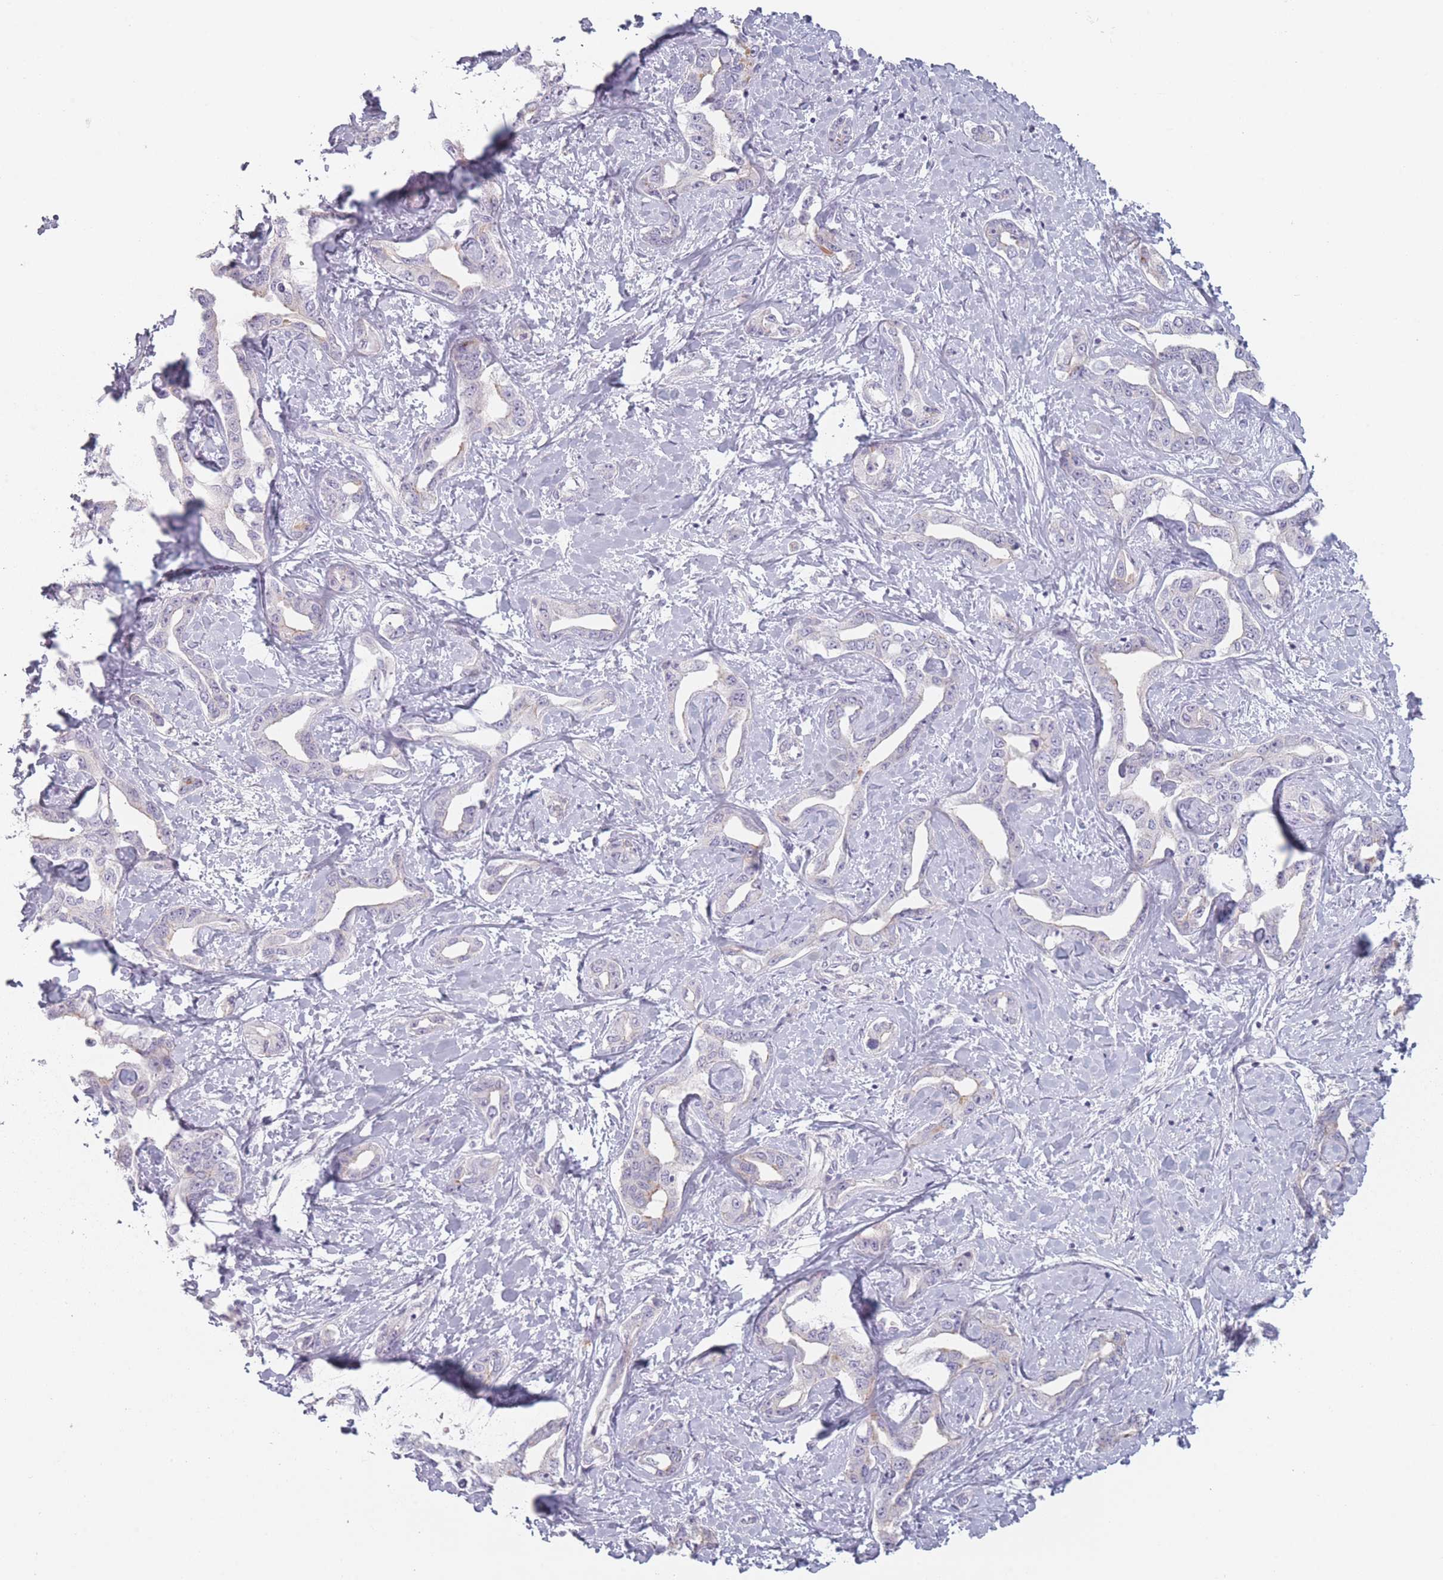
{"staining": {"intensity": "negative", "quantity": "none", "location": "none"}, "tissue": "liver cancer", "cell_type": "Tumor cells", "image_type": "cancer", "snomed": [{"axis": "morphology", "description": "Cholangiocarcinoma"}, {"axis": "topography", "description": "Liver"}], "caption": "This is an immunohistochemistry image of human liver cancer (cholangiocarcinoma). There is no positivity in tumor cells.", "gene": "RASL10B", "patient": {"sex": "male", "age": 59}}